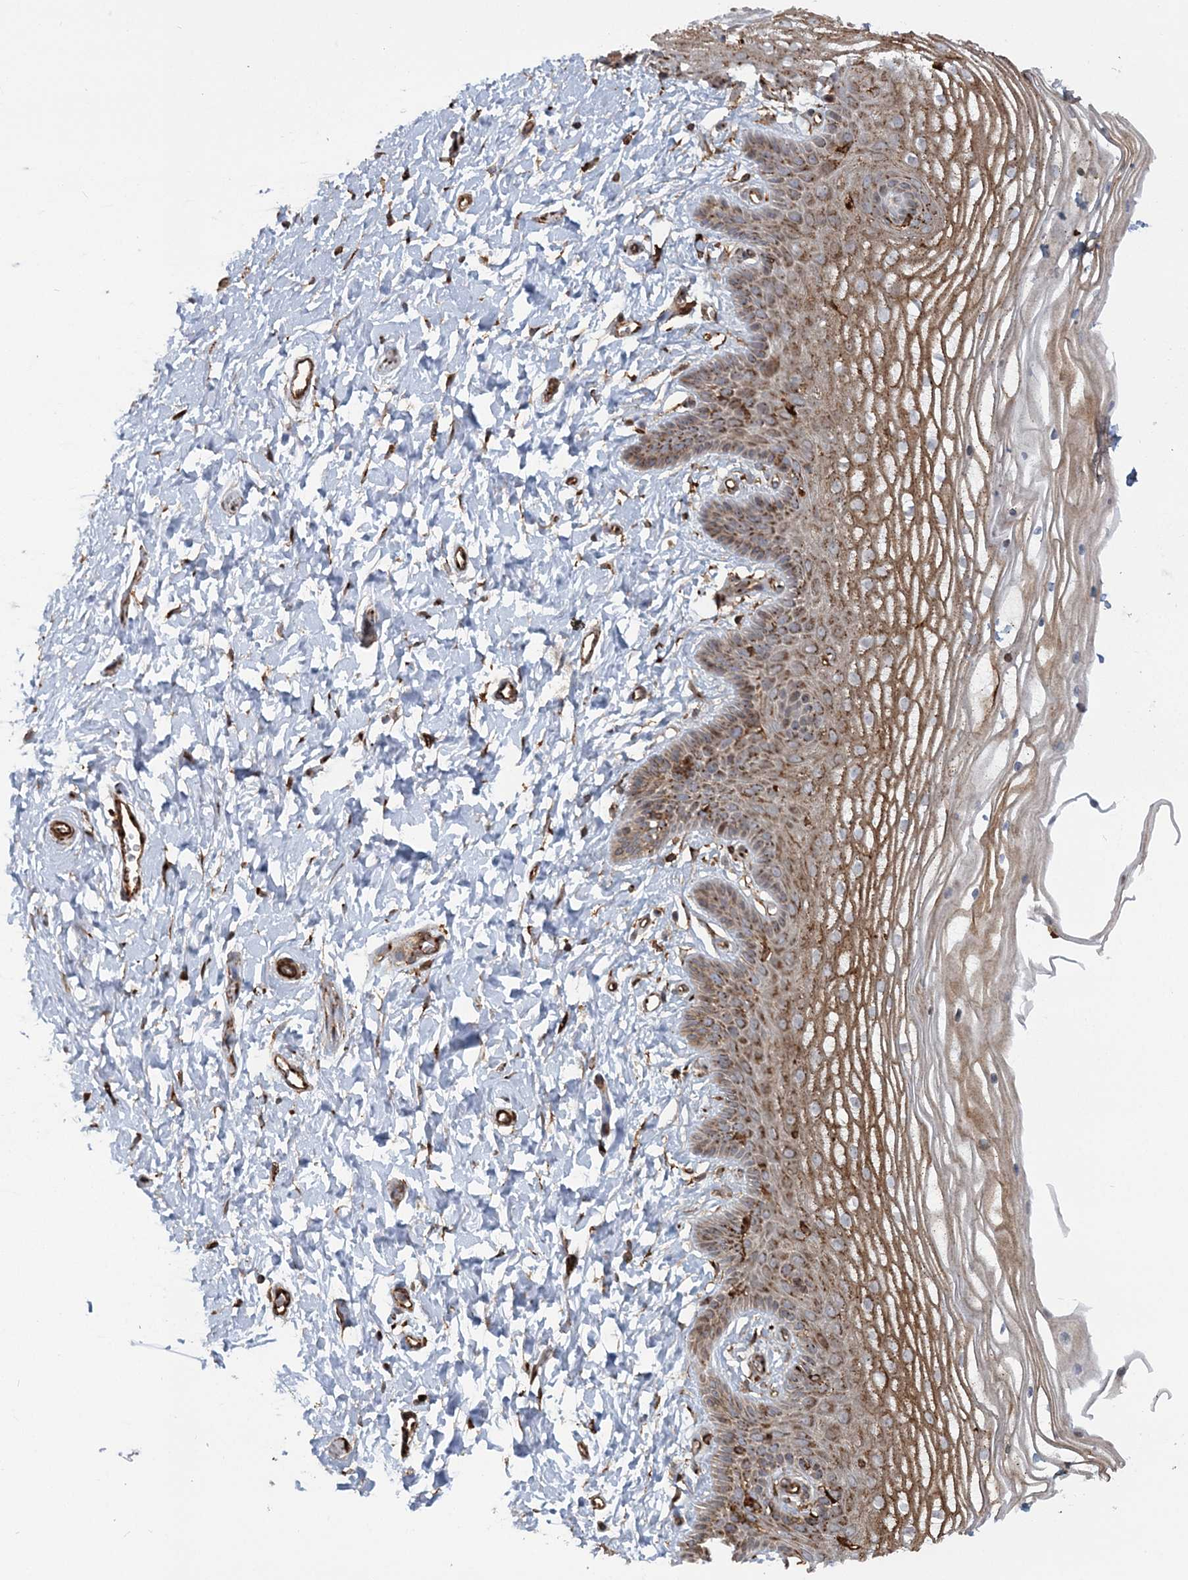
{"staining": {"intensity": "moderate", "quantity": ">75%", "location": "cytoplasmic/membranous"}, "tissue": "vagina", "cell_type": "Squamous epithelial cells", "image_type": "normal", "snomed": [{"axis": "morphology", "description": "Normal tissue, NOS"}, {"axis": "topography", "description": "Vagina"}, {"axis": "topography", "description": "Cervix"}], "caption": "Immunohistochemical staining of normal vagina reveals >75% levels of moderate cytoplasmic/membranous protein staining in approximately >75% of squamous epithelial cells. Using DAB (3,3'-diaminobenzidine) (brown) and hematoxylin (blue) stains, captured at high magnification using brightfield microscopy.", "gene": "TRAF3IP2", "patient": {"sex": "female", "age": 40}}